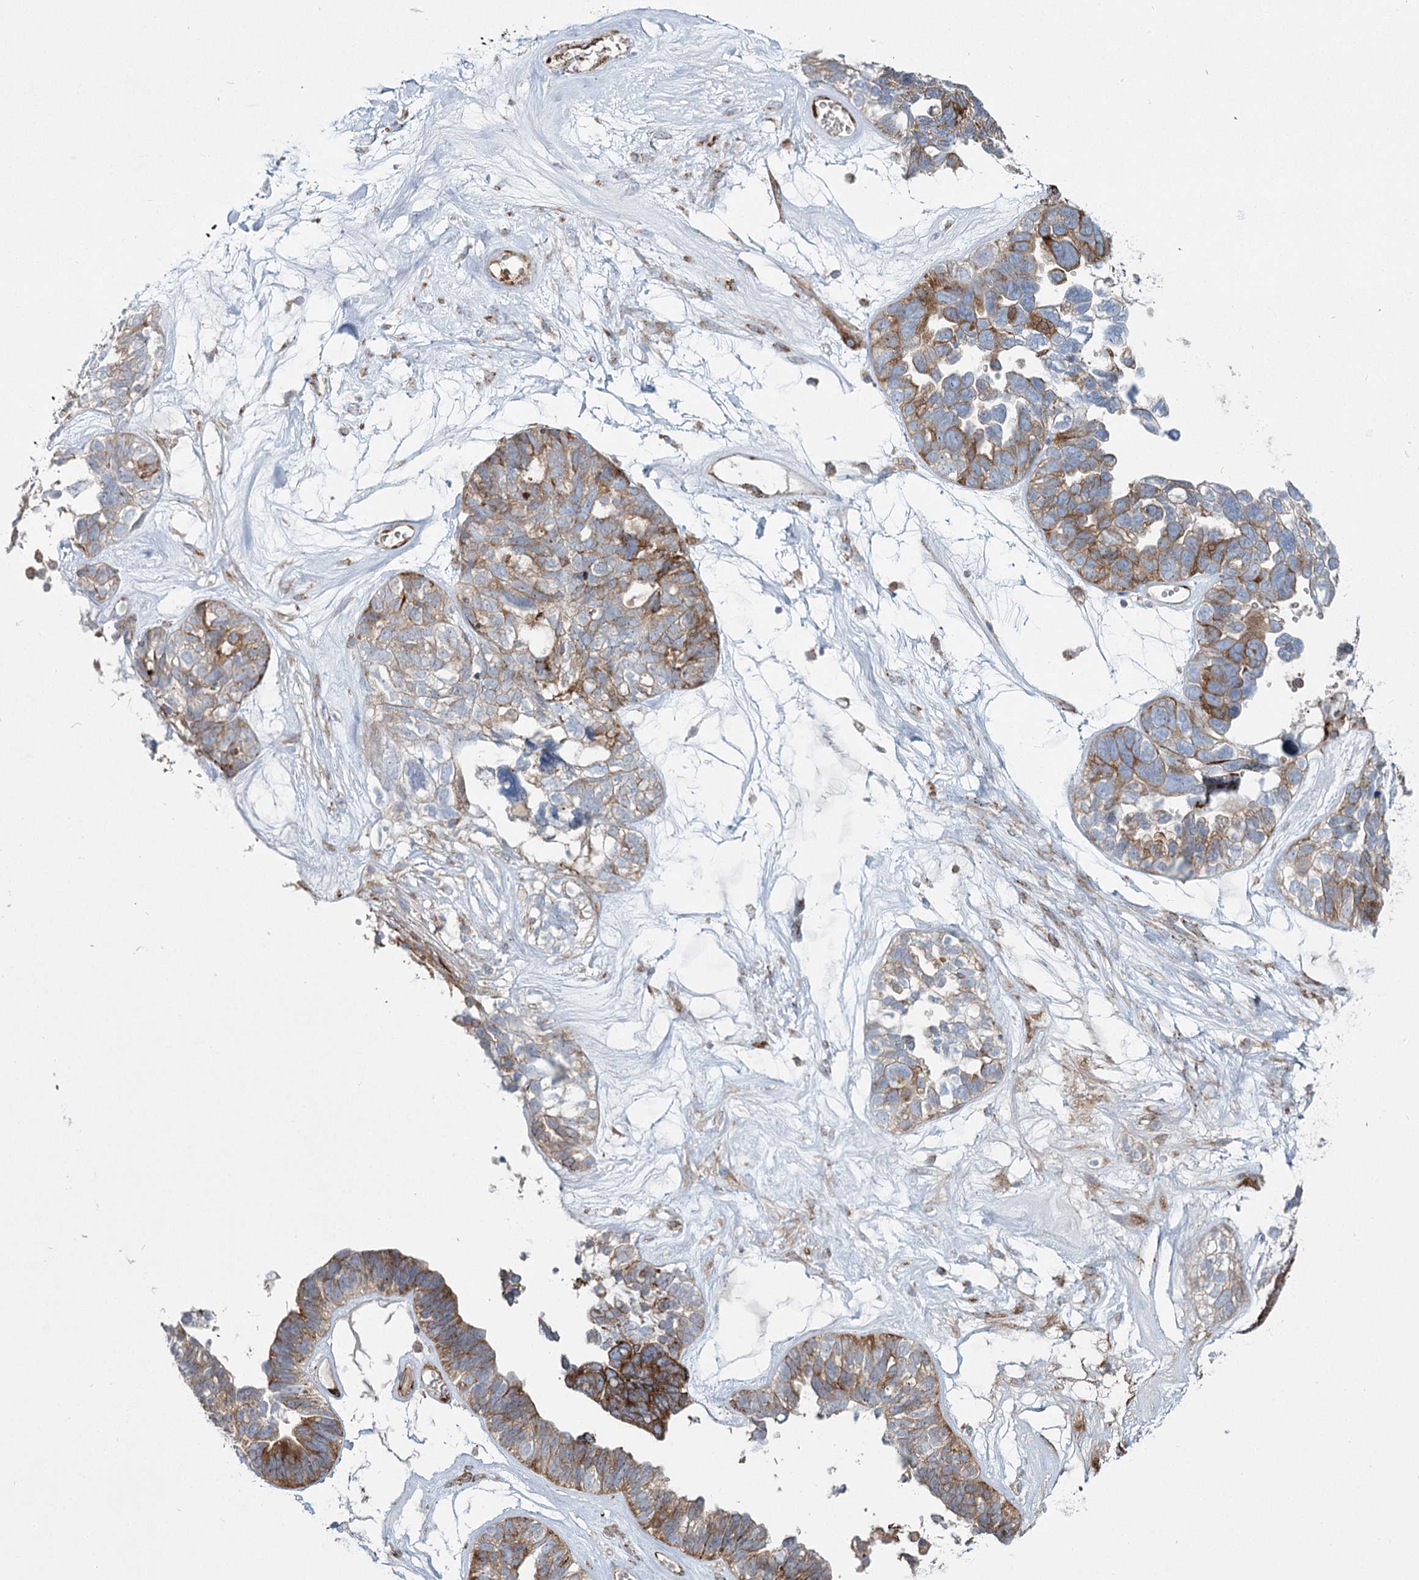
{"staining": {"intensity": "moderate", "quantity": ">75%", "location": "cytoplasmic/membranous"}, "tissue": "ovarian cancer", "cell_type": "Tumor cells", "image_type": "cancer", "snomed": [{"axis": "morphology", "description": "Cystadenocarcinoma, serous, NOS"}, {"axis": "topography", "description": "Ovary"}], "caption": "This is a micrograph of immunohistochemistry staining of ovarian serous cystadenocarcinoma, which shows moderate expression in the cytoplasmic/membranous of tumor cells.", "gene": "POGLUT1", "patient": {"sex": "female", "age": 79}}